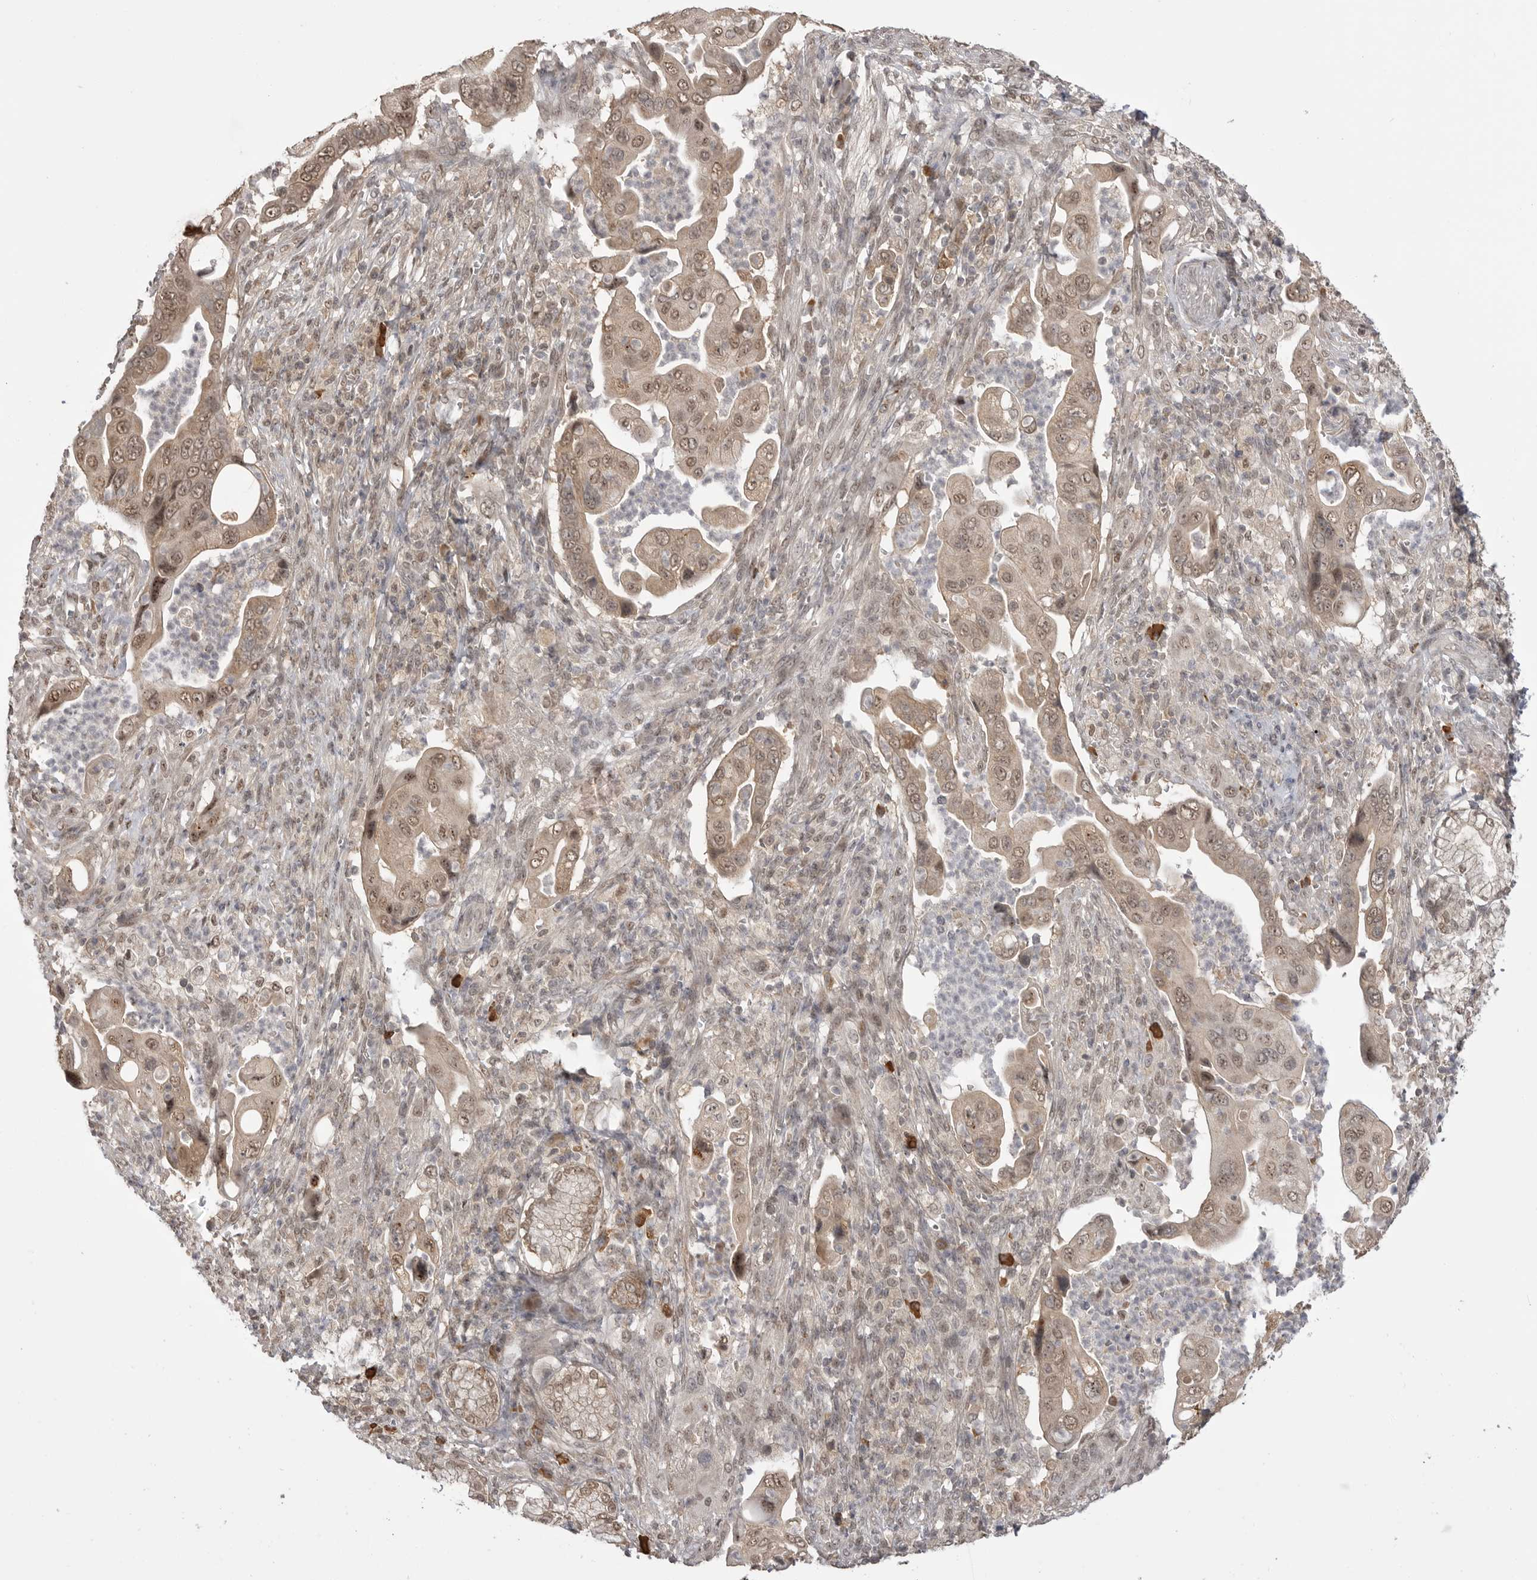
{"staining": {"intensity": "moderate", "quantity": ">75%", "location": "cytoplasmic/membranous,nuclear"}, "tissue": "pancreatic cancer", "cell_type": "Tumor cells", "image_type": "cancer", "snomed": [{"axis": "morphology", "description": "Adenocarcinoma, NOS"}, {"axis": "topography", "description": "Pancreas"}], "caption": "Immunohistochemical staining of adenocarcinoma (pancreatic) displays moderate cytoplasmic/membranous and nuclear protein positivity in approximately >75% of tumor cells.", "gene": "ASPSCR1", "patient": {"sex": "male", "age": 78}}